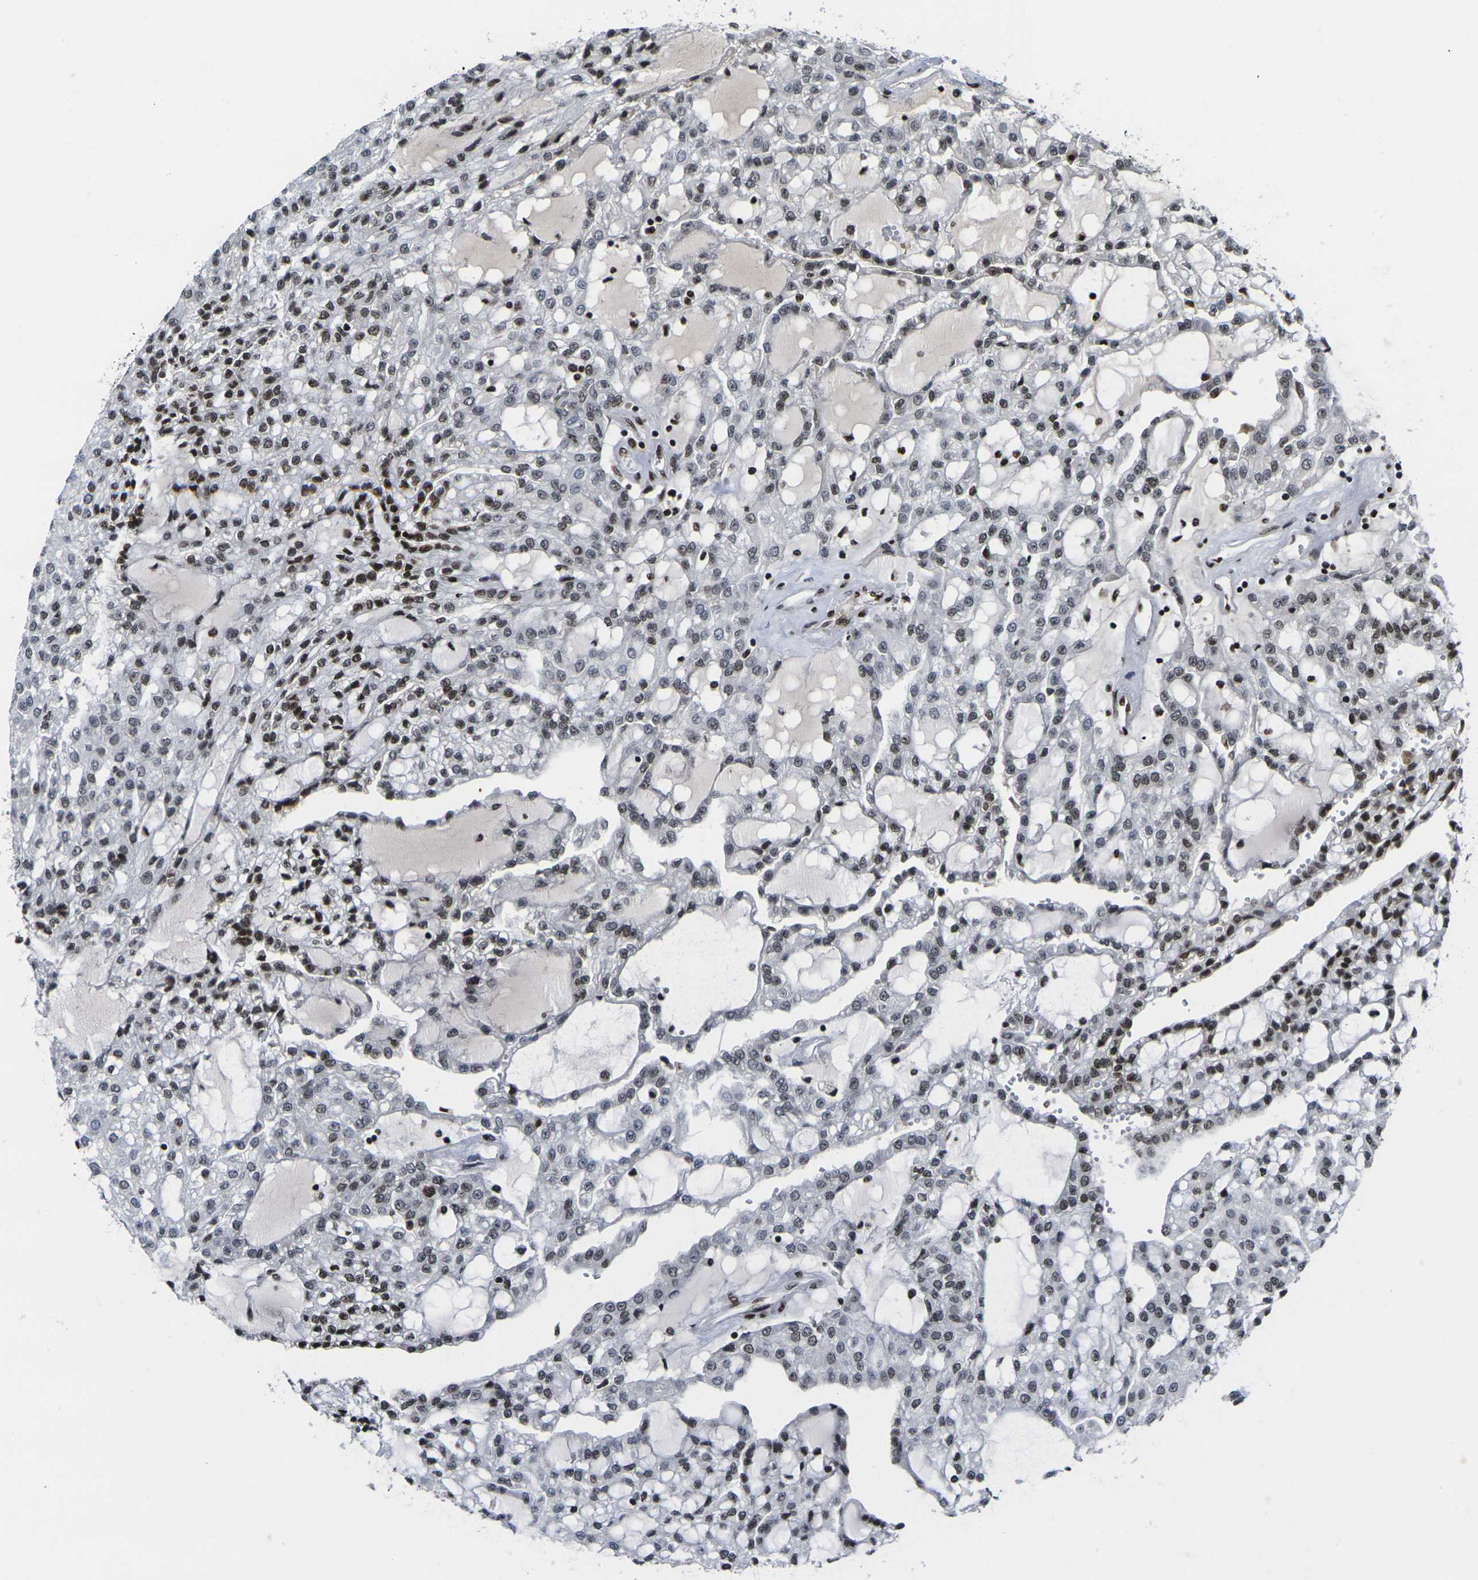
{"staining": {"intensity": "moderate", "quantity": ">75%", "location": "nuclear"}, "tissue": "renal cancer", "cell_type": "Tumor cells", "image_type": "cancer", "snomed": [{"axis": "morphology", "description": "Adenocarcinoma, NOS"}, {"axis": "topography", "description": "Kidney"}], "caption": "Adenocarcinoma (renal) tissue demonstrates moderate nuclear expression in about >75% of tumor cells, visualized by immunohistochemistry.", "gene": "H1-10", "patient": {"sex": "male", "age": 63}}